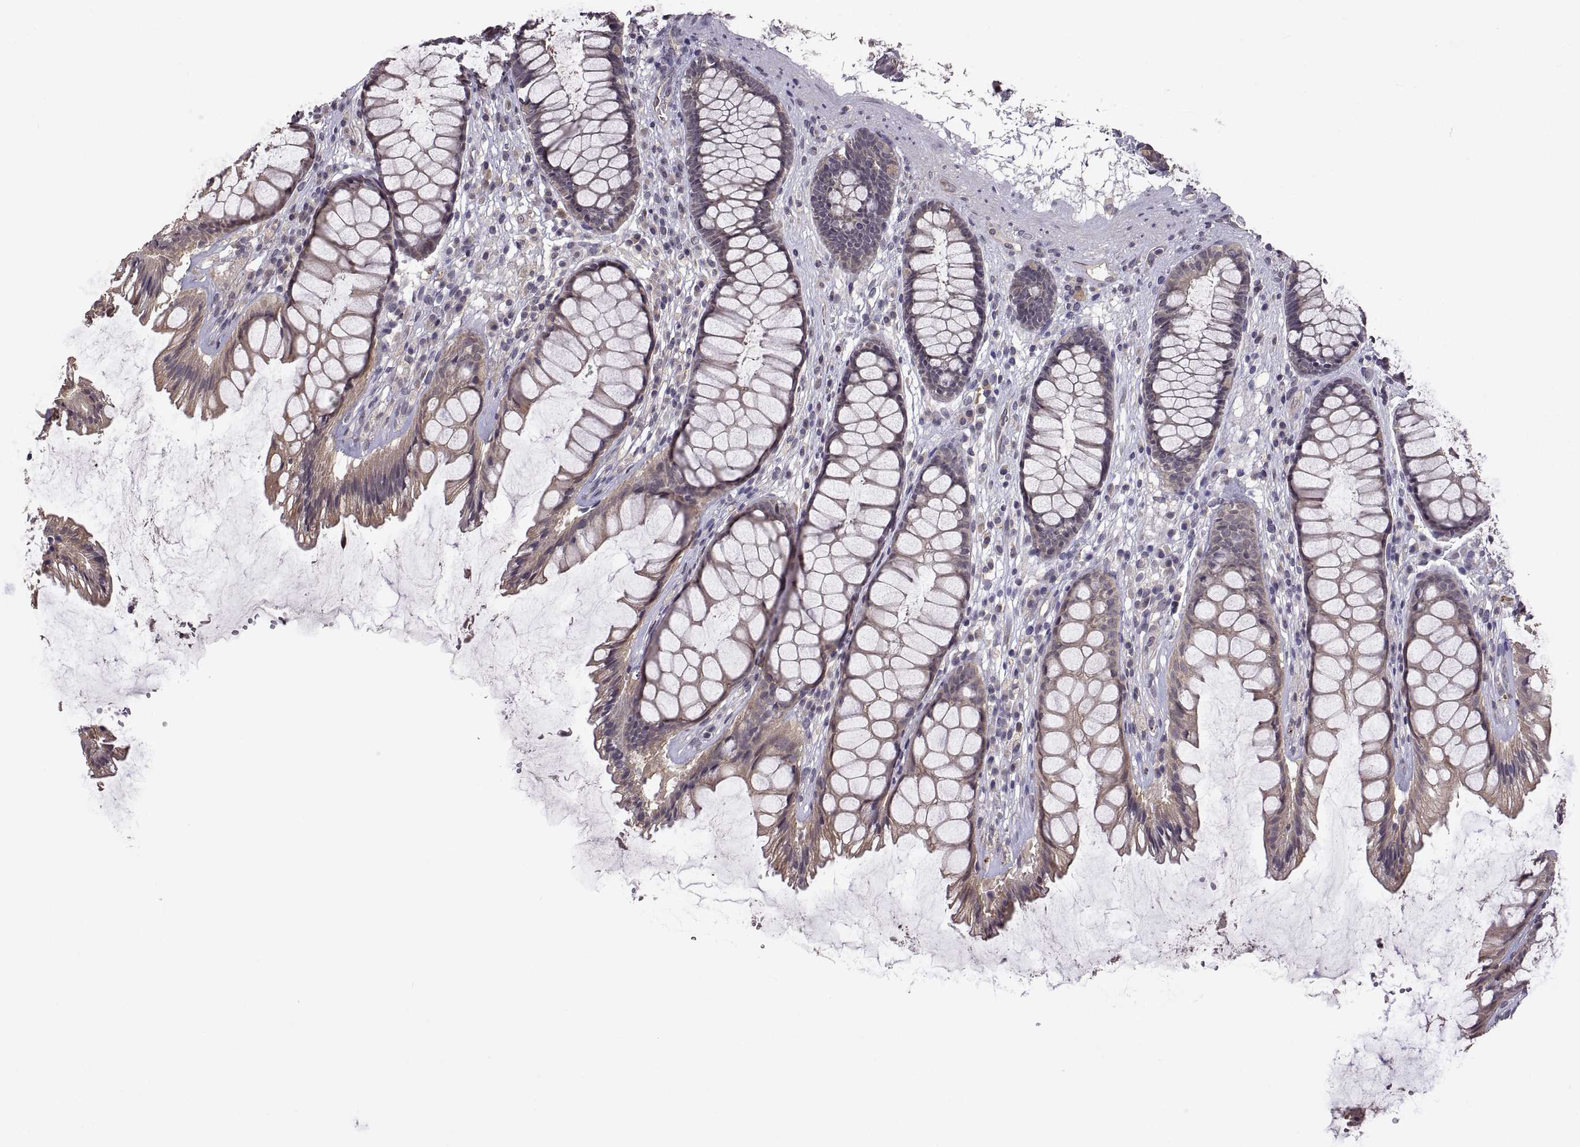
{"staining": {"intensity": "moderate", "quantity": "<25%", "location": "cytoplasmic/membranous"}, "tissue": "rectum", "cell_type": "Glandular cells", "image_type": "normal", "snomed": [{"axis": "morphology", "description": "Normal tissue, NOS"}, {"axis": "topography", "description": "Rectum"}], "caption": "An image of human rectum stained for a protein shows moderate cytoplasmic/membranous brown staining in glandular cells.", "gene": "LAMA1", "patient": {"sex": "male", "age": 72}}